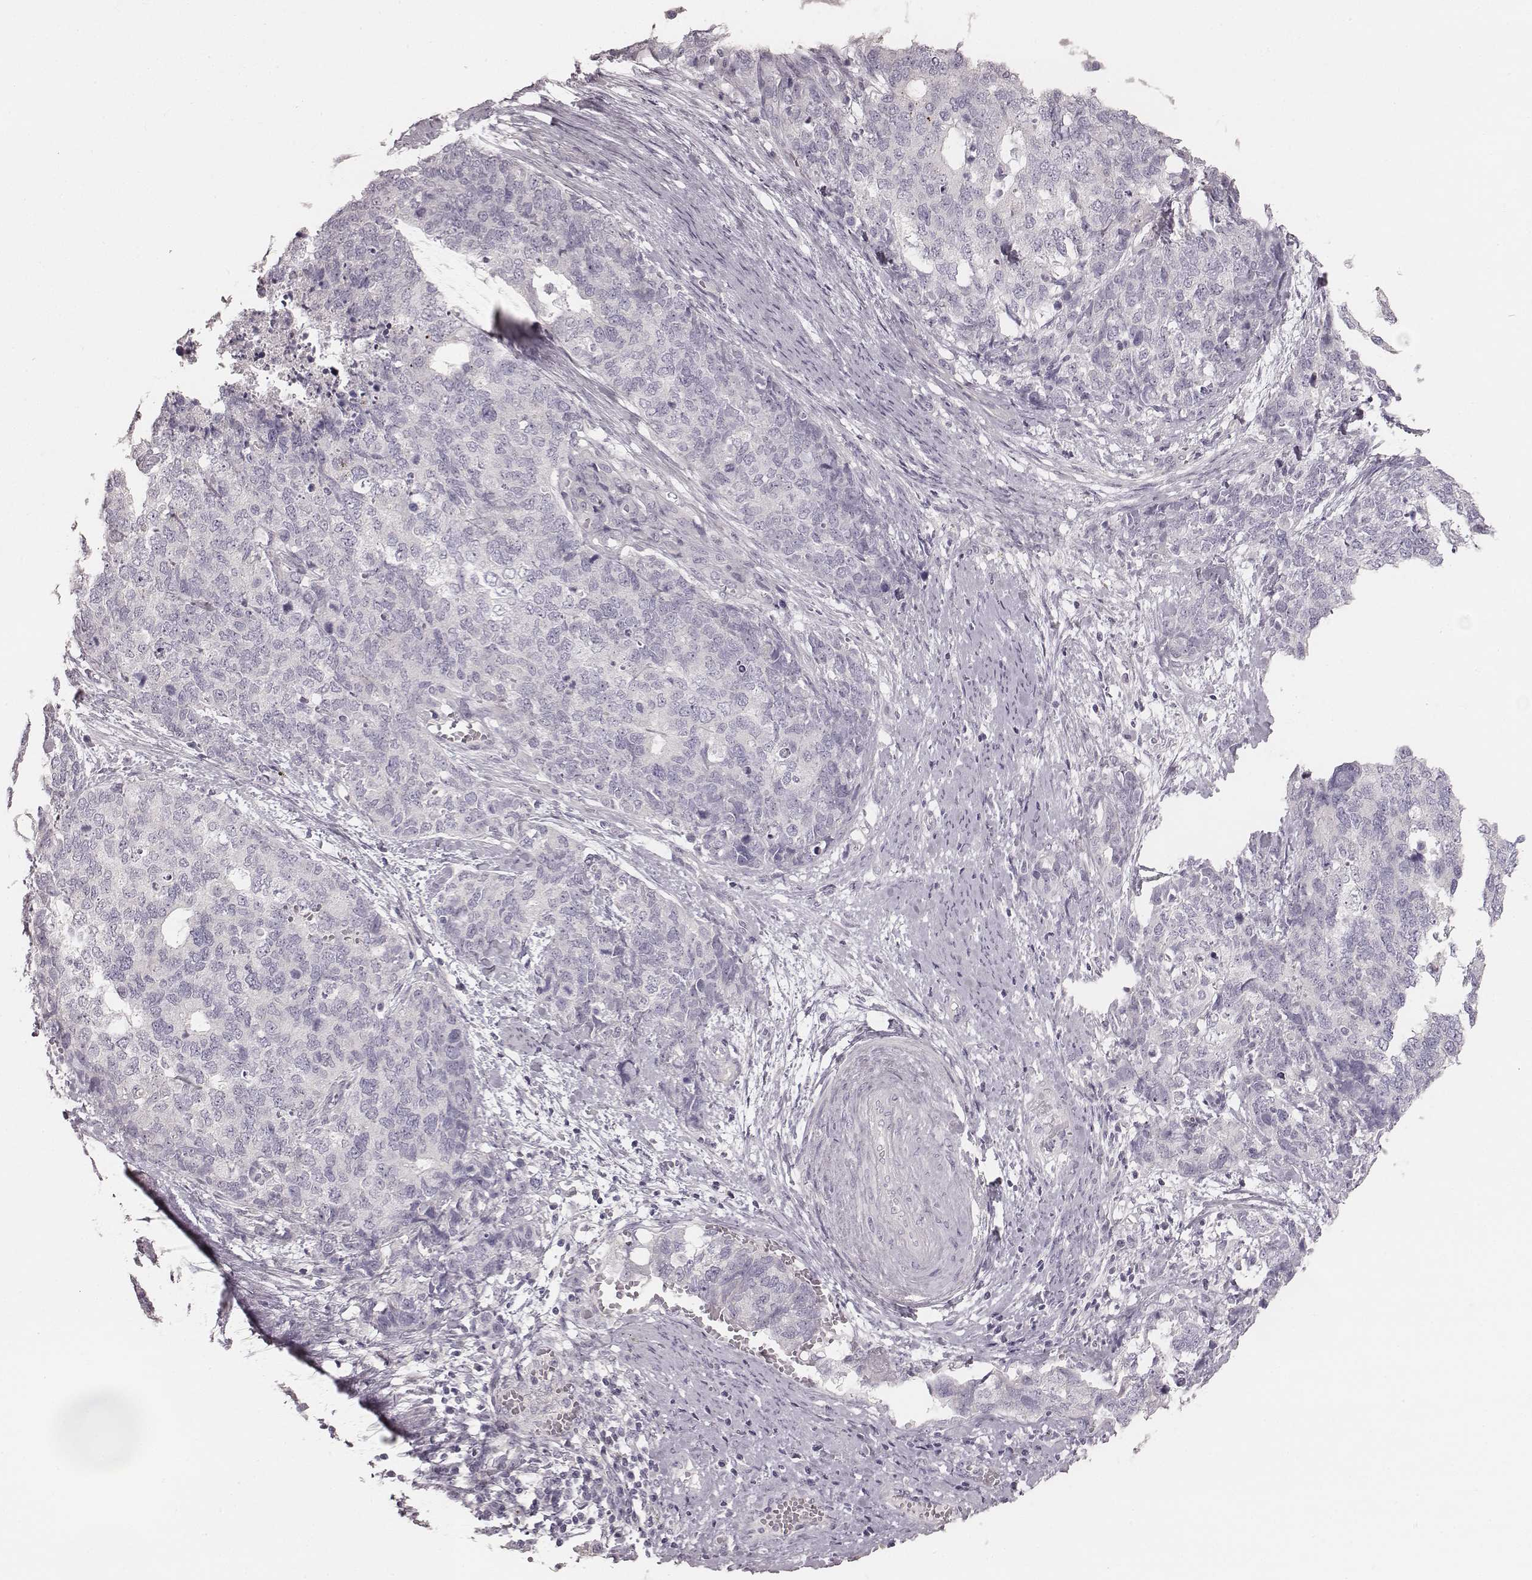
{"staining": {"intensity": "negative", "quantity": "none", "location": "none"}, "tissue": "cervical cancer", "cell_type": "Tumor cells", "image_type": "cancer", "snomed": [{"axis": "morphology", "description": "Squamous cell carcinoma, NOS"}, {"axis": "topography", "description": "Cervix"}], "caption": "Immunohistochemistry of cervical squamous cell carcinoma displays no staining in tumor cells.", "gene": "ZP4", "patient": {"sex": "female", "age": 63}}